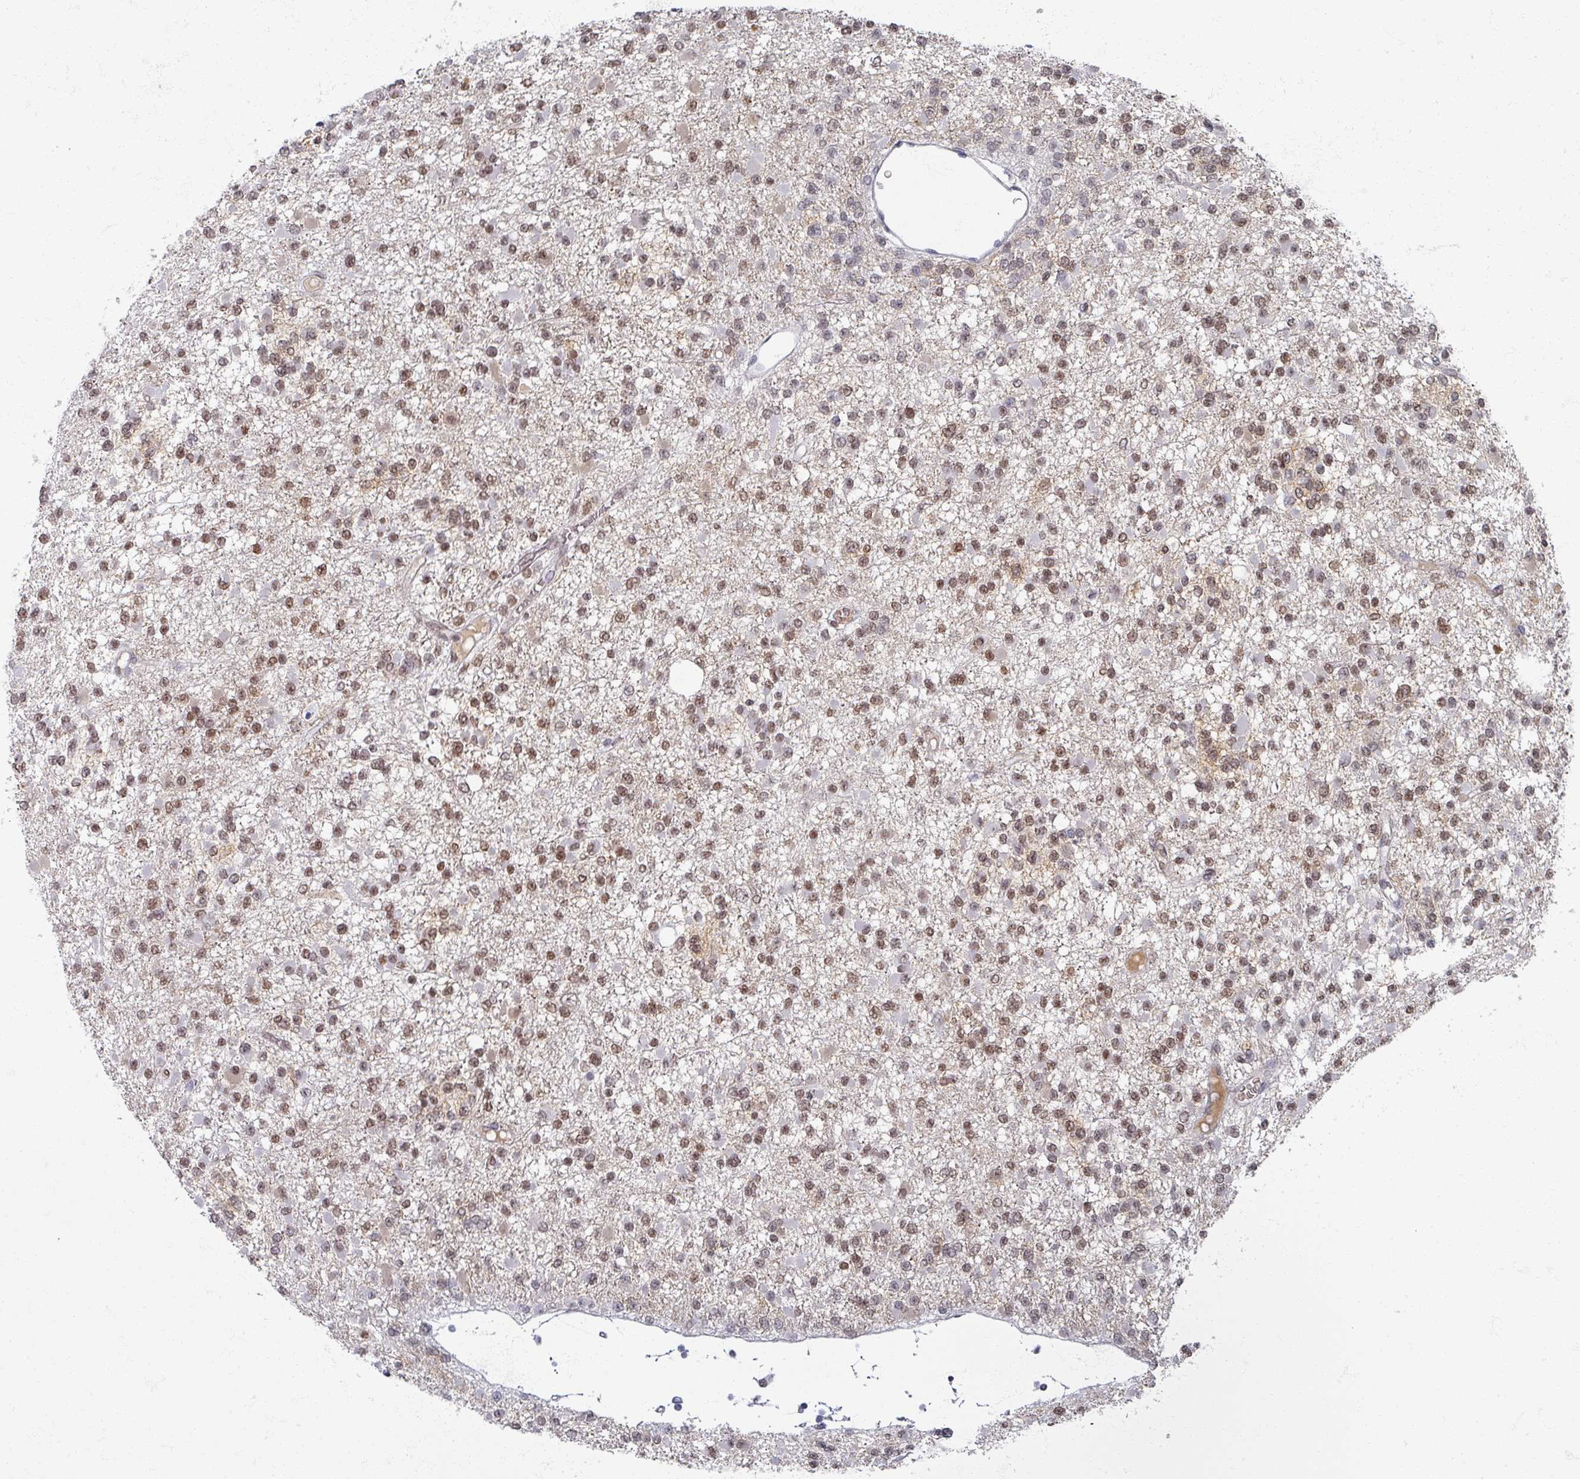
{"staining": {"intensity": "moderate", "quantity": ">75%", "location": "nuclear"}, "tissue": "glioma", "cell_type": "Tumor cells", "image_type": "cancer", "snomed": [{"axis": "morphology", "description": "Glioma, malignant, Low grade"}, {"axis": "topography", "description": "Brain"}], "caption": "A micrograph showing moderate nuclear staining in approximately >75% of tumor cells in glioma, as visualized by brown immunohistochemical staining.", "gene": "OMG", "patient": {"sex": "female", "age": 22}}